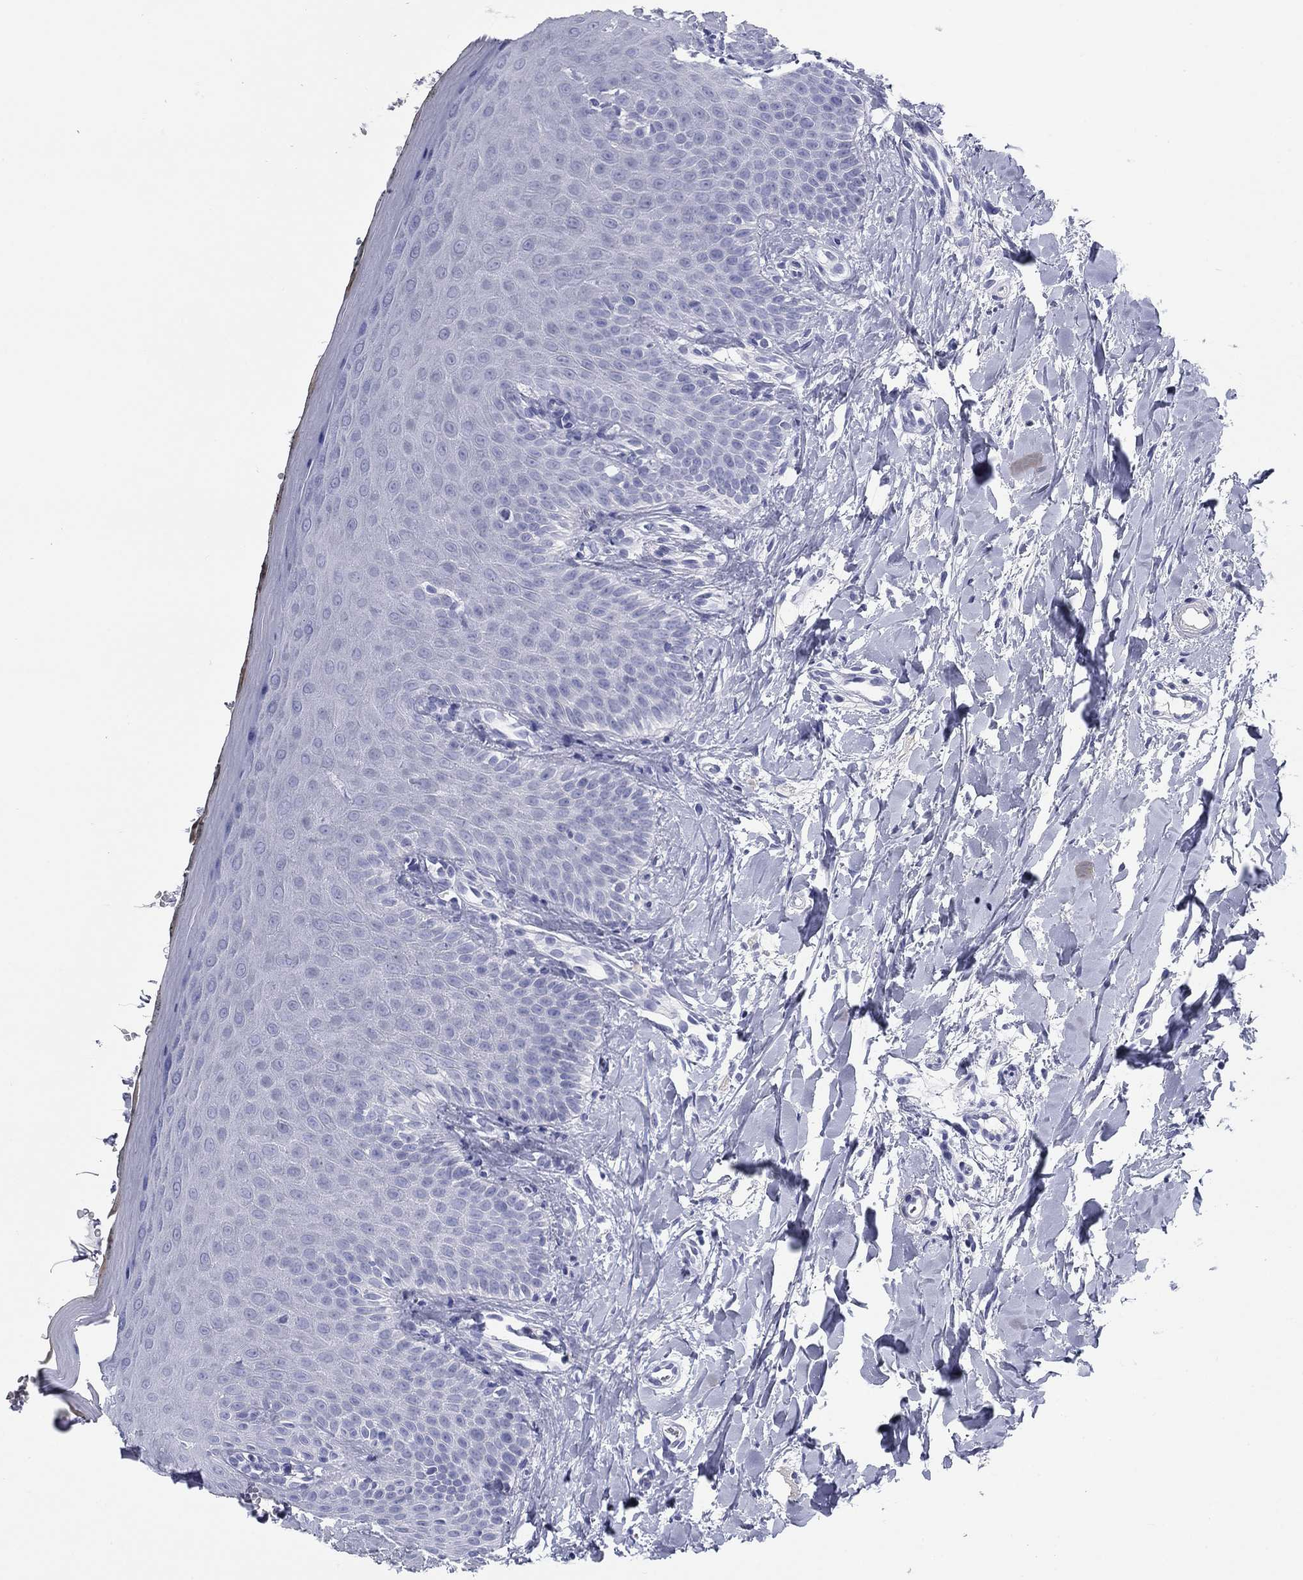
{"staining": {"intensity": "negative", "quantity": "none", "location": "none"}, "tissue": "oral mucosa", "cell_type": "Squamous epithelial cells", "image_type": "normal", "snomed": [{"axis": "morphology", "description": "Normal tissue, NOS"}, {"axis": "topography", "description": "Oral tissue"}], "caption": "An IHC photomicrograph of normal oral mucosa is shown. There is no staining in squamous epithelial cells of oral mucosa. (Brightfield microscopy of DAB (3,3'-diaminobenzidine) immunohistochemistry (IHC) at high magnification).", "gene": "KCNH1", "patient": {"sex": "female", "age": 43}}